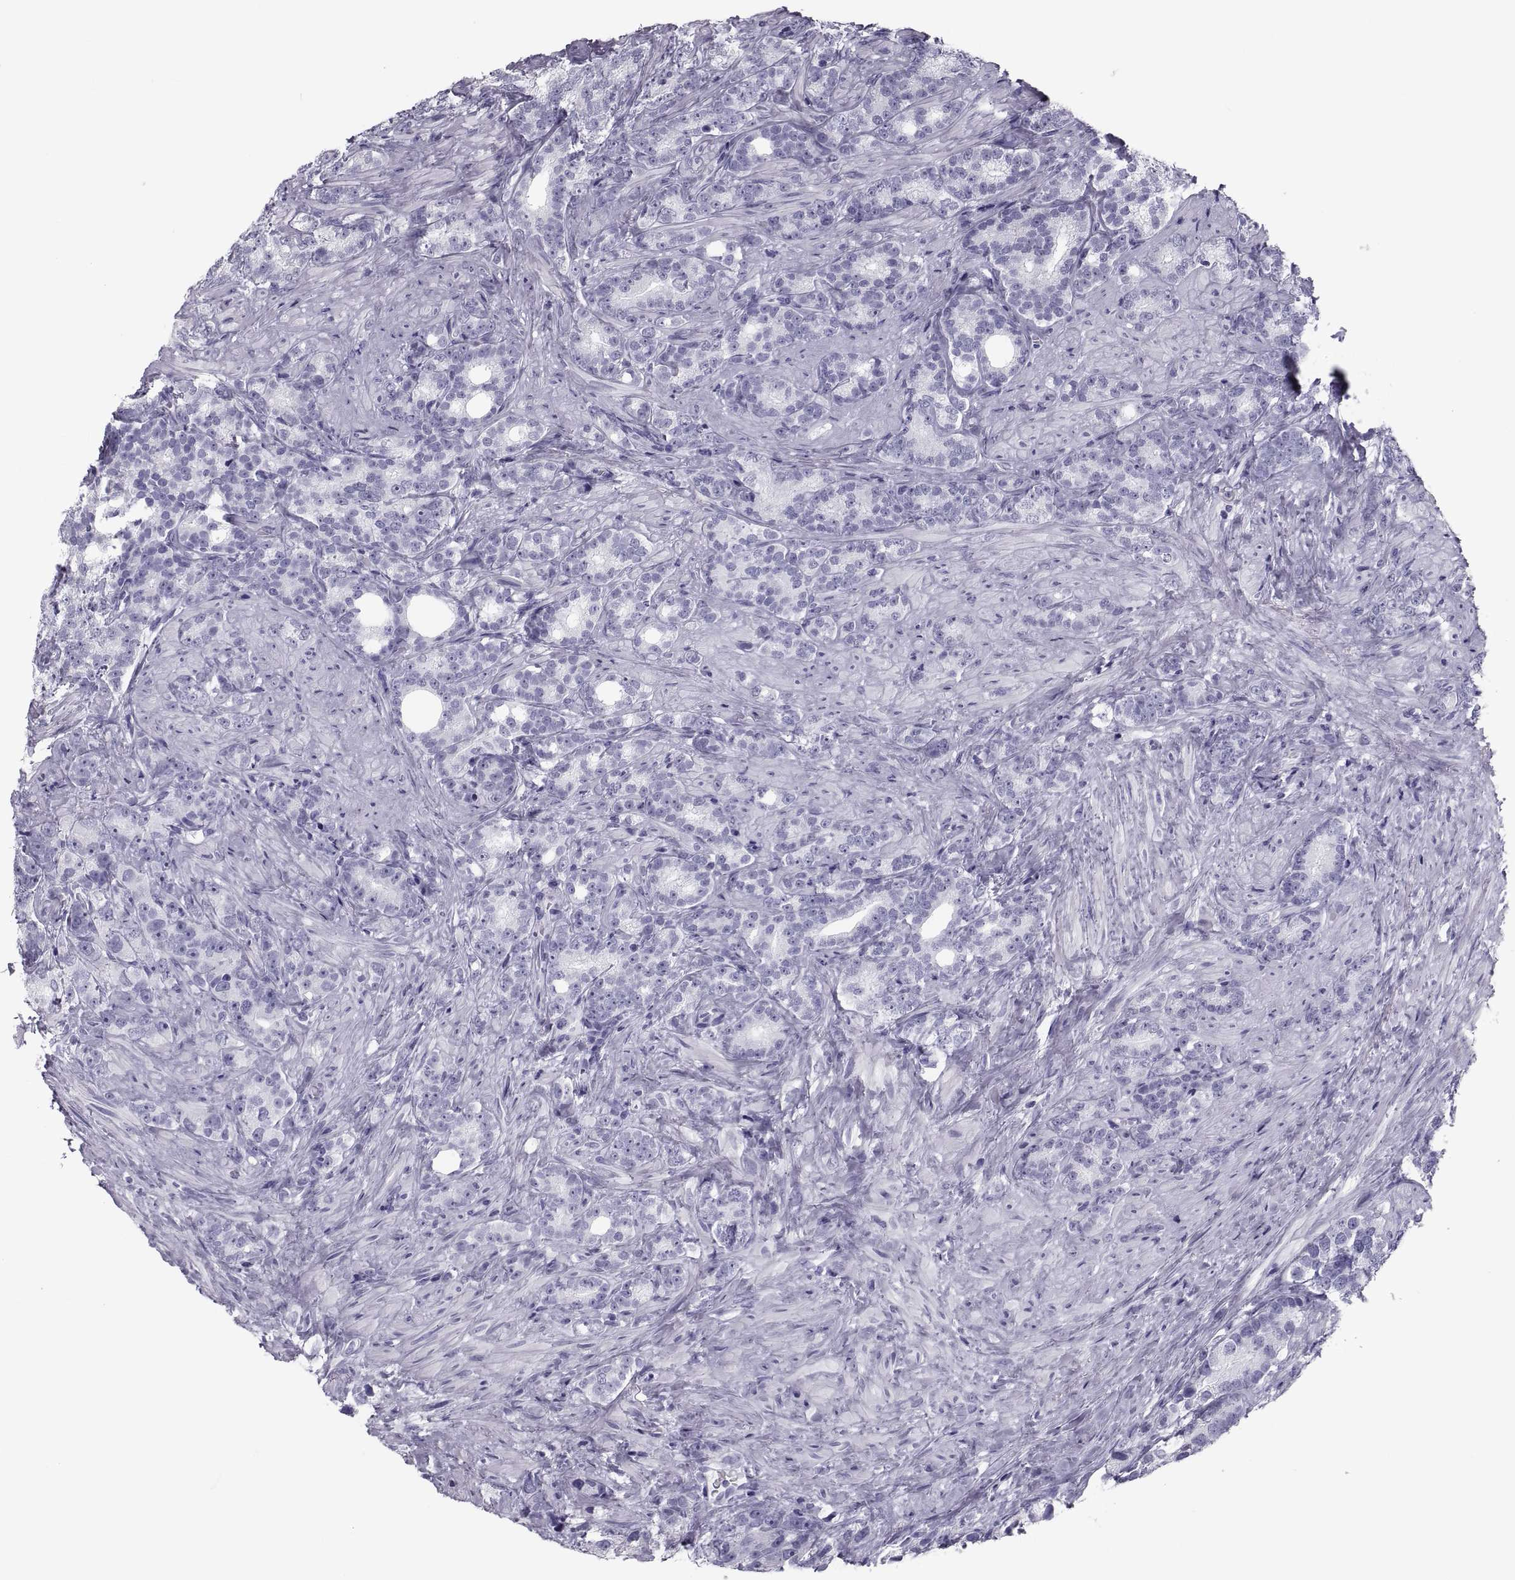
{"staining": {"intensity": "negative", "quantity": "none", "location": "none"}, "tissue": "prostate cancer", "cell_type": "Tumor cells", "image_type": "cancer", "snomed": [{"axis": "morphology", "description": "Adenocarcinoma, High grade"}, {"axis": "topography", "description": "Prostate"}], "caption": "Tumor cells show no significant protein expression in adenocarcinoma (high-grade) (prostate).", "gene": "CRISP1", "patient": {"sex": "male", "age": 90}}